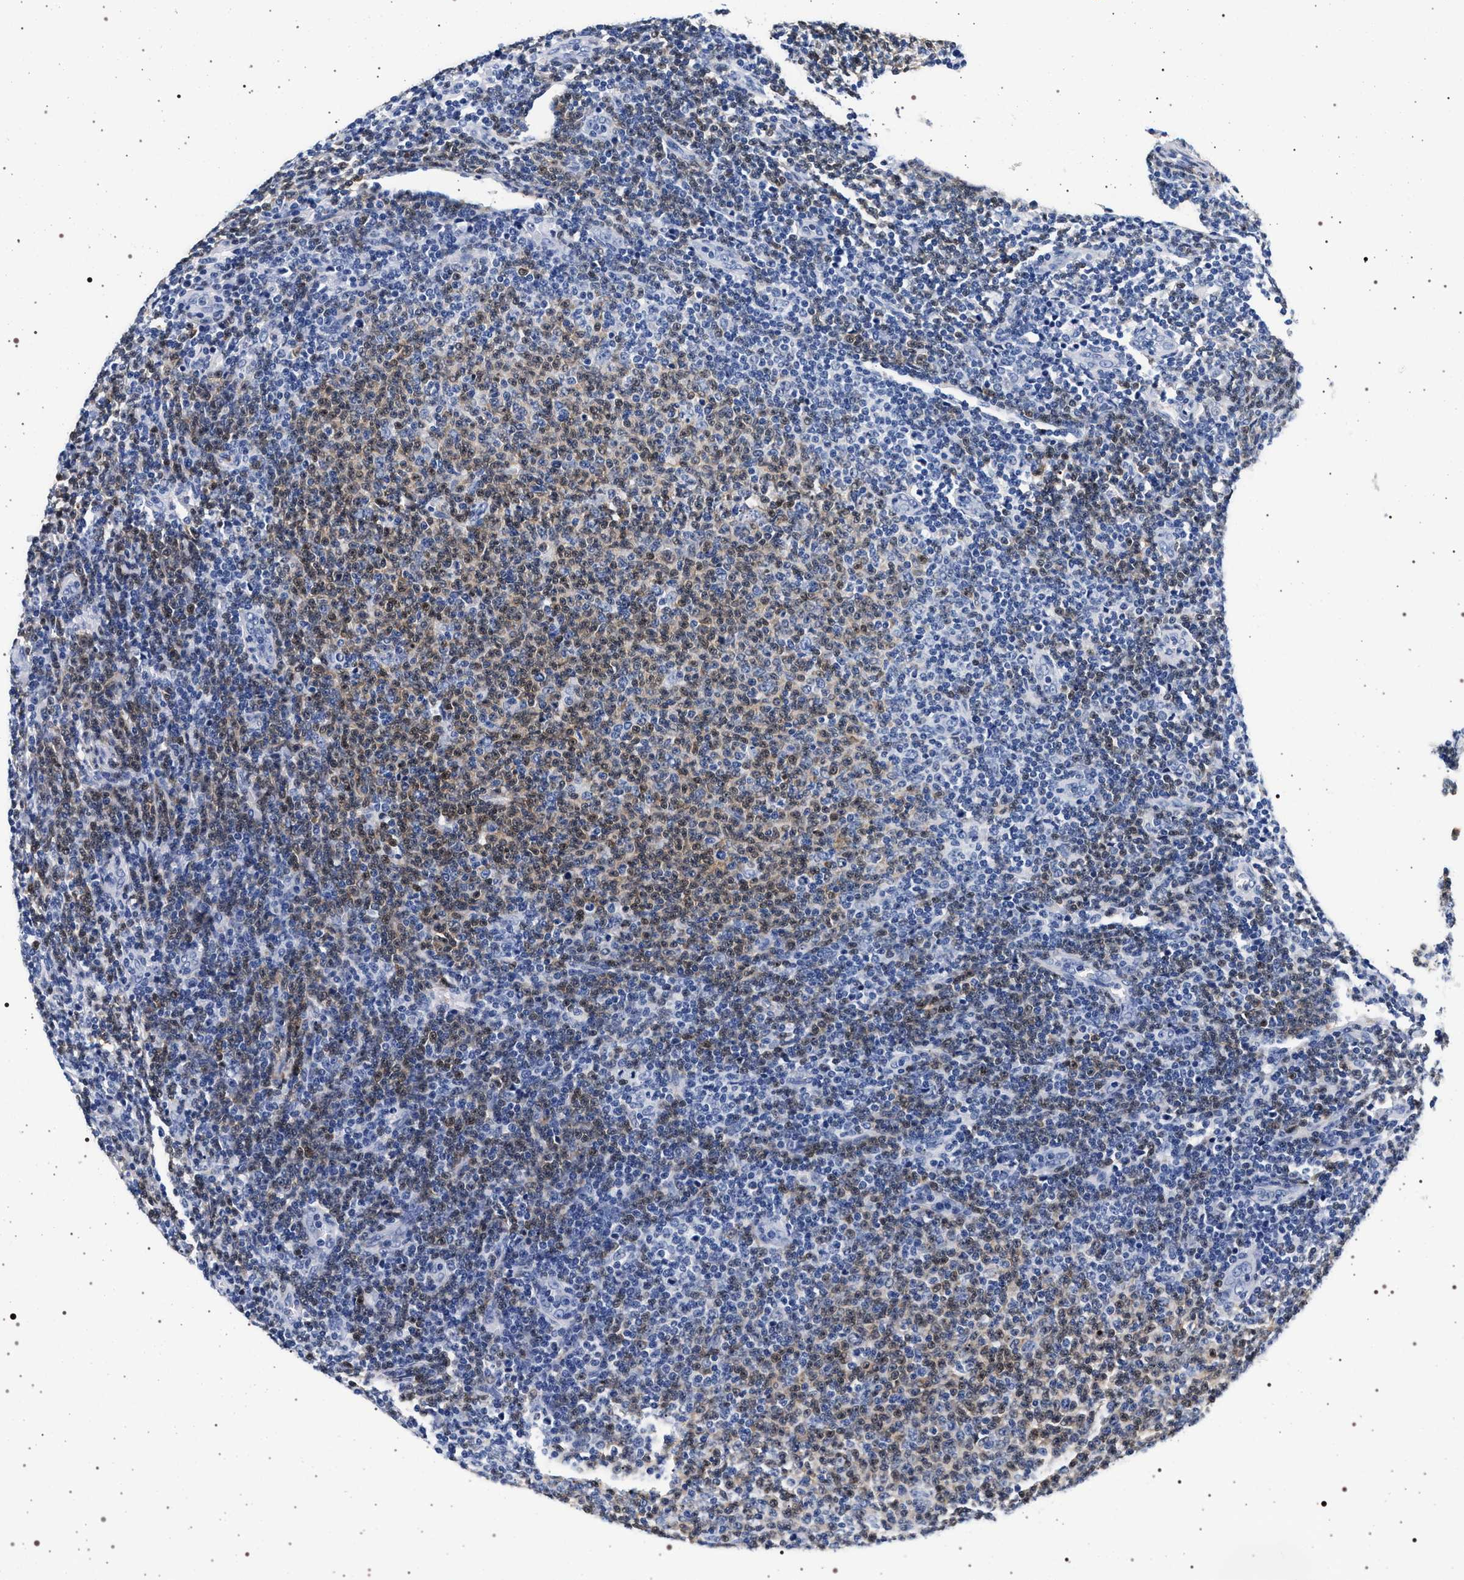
{"staining": {"intensity": "weak", "quantity": "25%-75%", "location": "nuclear"}, "tissue": "lymphoma", "cell_type": "Tumor cells", "image_type": "cancer", "snomed": [{"axis": "morphology", "description": "Malignant lymphoma, non-Hodgkin's type, Low grade"}, {"axis": "topography", "description": "Lymph node"}], "caption": "IHC staining of malignant lymphoma, non-Hodgkin's type (low-grade), which demonstrates low levels of weak nuclear staining in about 25%-75% of tumor cells indicating weak nuclear protein expression. The staining was performed using DAB (3,3'-diaminobenzidine) (brown) for protein detection and nuclei were counterstained in hematoxylin (blue).", "gene": "MAPK10", "patient": {"sex": "male", "age": 66}}